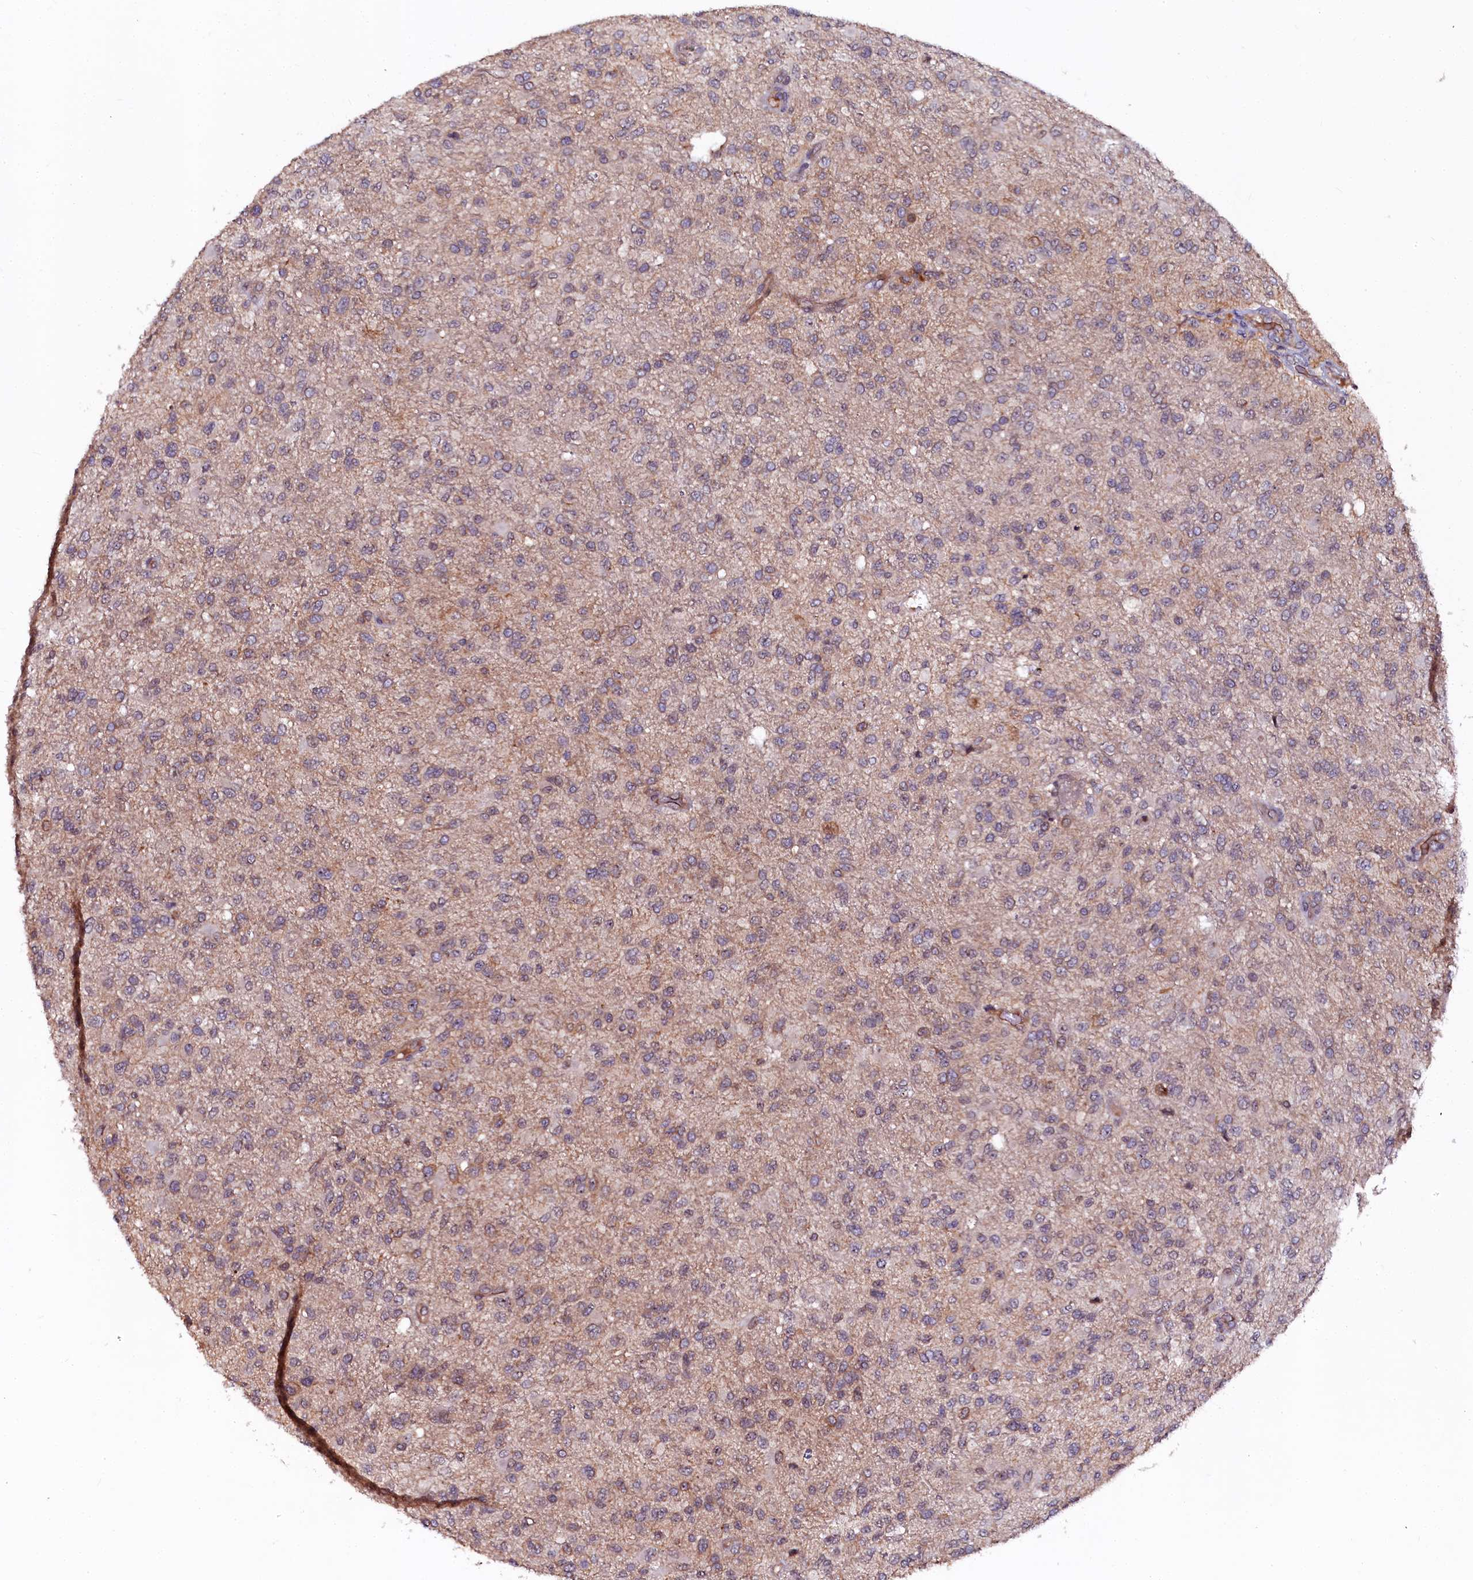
{"staining": {"intensity": "weak", "quantity": "<25%", "location": "cytoplasmic/membranous"}, "tissue": "glioma", "cell_type": "Tumor cells", "image_type": "cancer", "snomed": [{"axis": "morphology", "description": "Glioma, malignant, High grade"}, {"axis": "topography", "description": "Brain"}], "caption": "IHC image of neoplastic tissue: human malignant glioma (high-grade) stained with DAB (3,3'-diaminobenzidine) exhibits no significant protein positivity in tumor cells.", "gene": "N4BP1", "patient": {"sex": "female", "age": 74}}